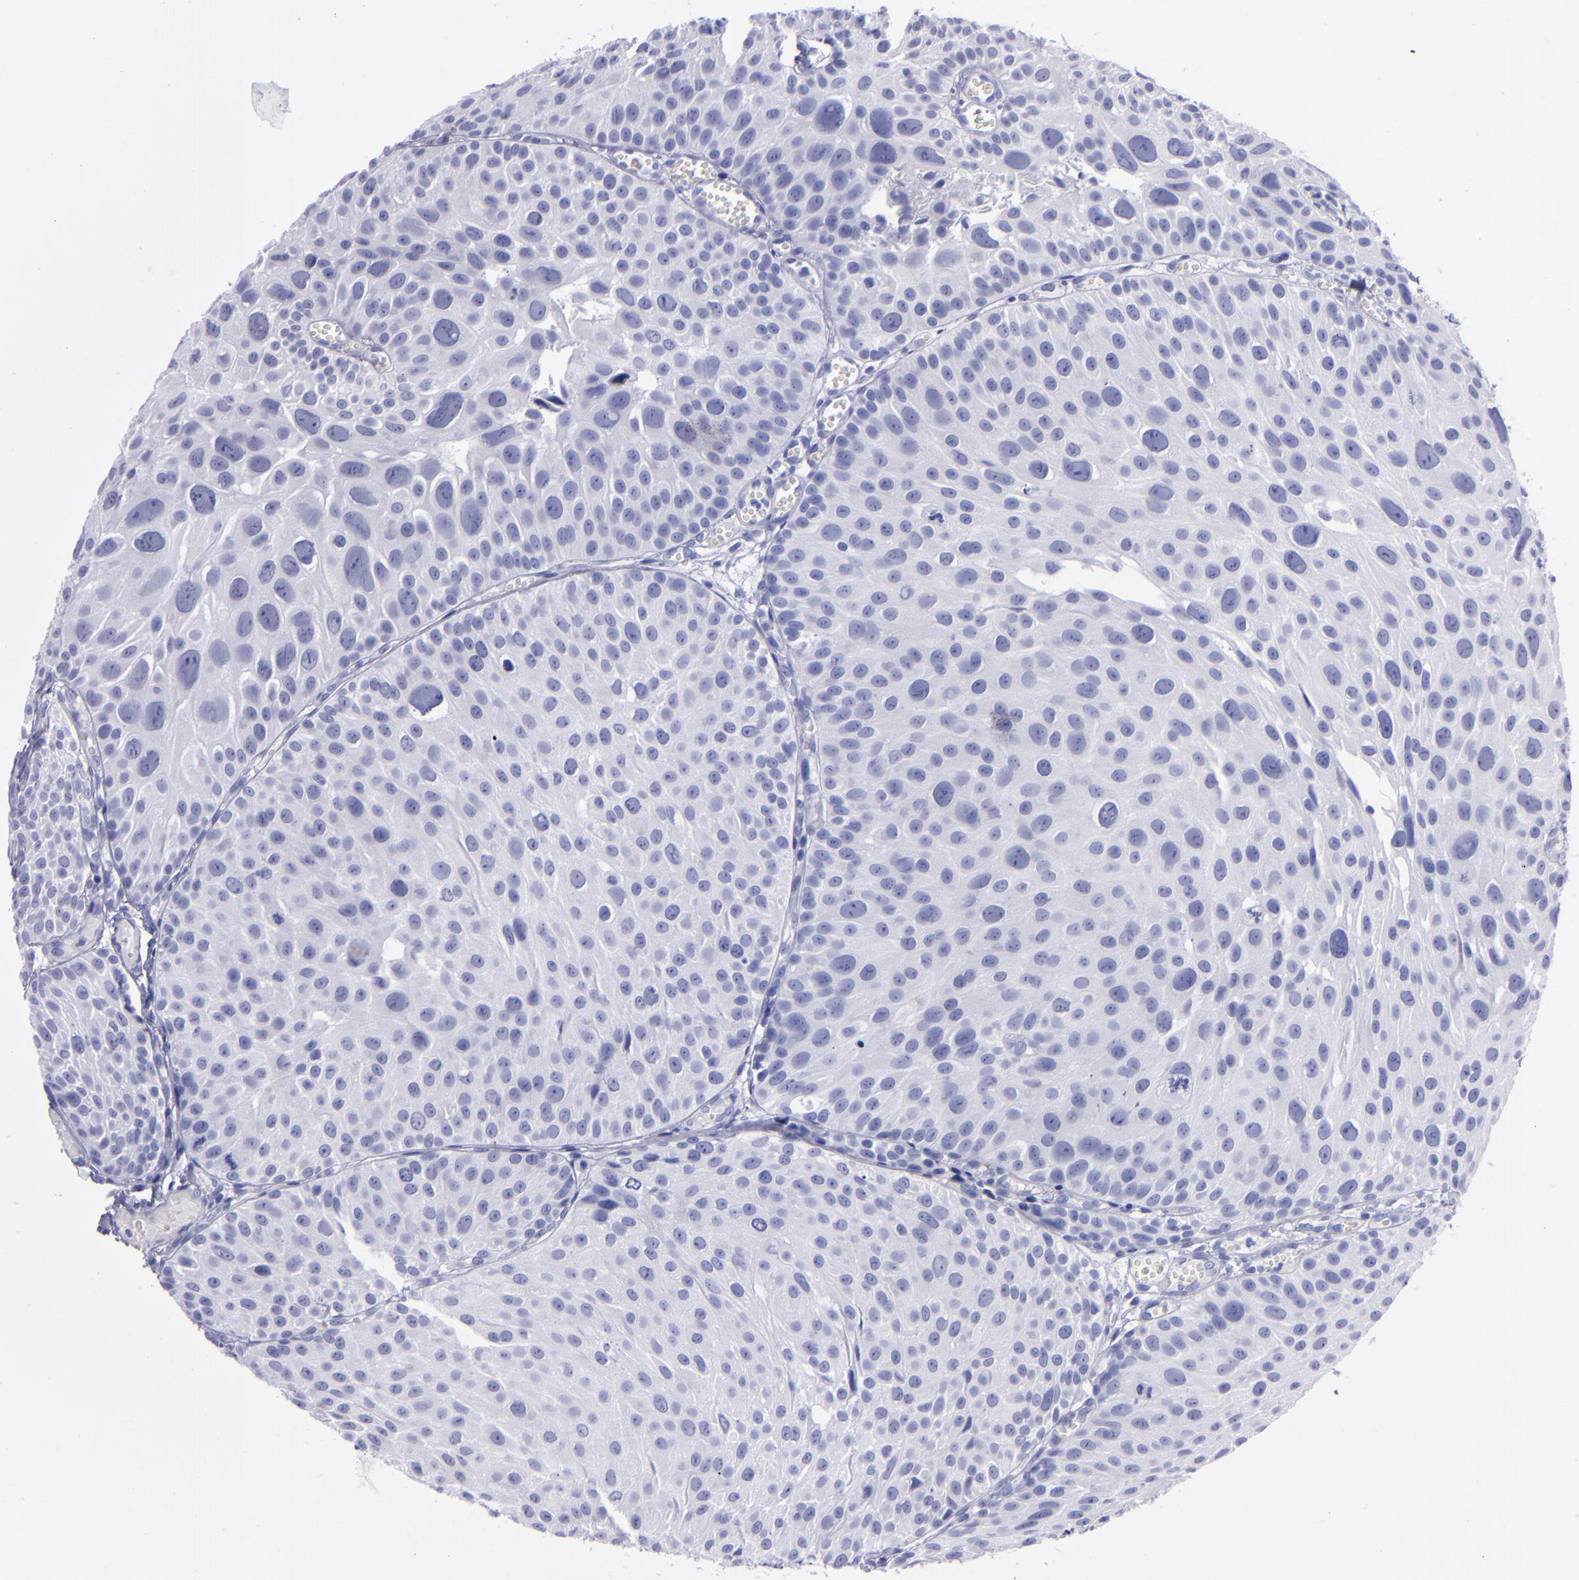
{"staining": {"intensity": "negative", "quantity": "none", "location": "none"}, "tissue": "urothelial cancer", "cell_type": "Tumor cells", "image_type": "cancer", "snomed": [{"axis": "morphology", "description": "Urothelial carcinoma, High grade"}, {"axis": "topography", "description": "Urinary bladder"}], "caption": "Tumor cells show no significant staining in high-grade urothelial carcinoma. (DAB (3,3'-diaminobenzidine) immunohistochemistry visualized using brightfield microscopy, high magnification).", "gene": "CD38", "patient": {"sex": "female", "age": 78}}